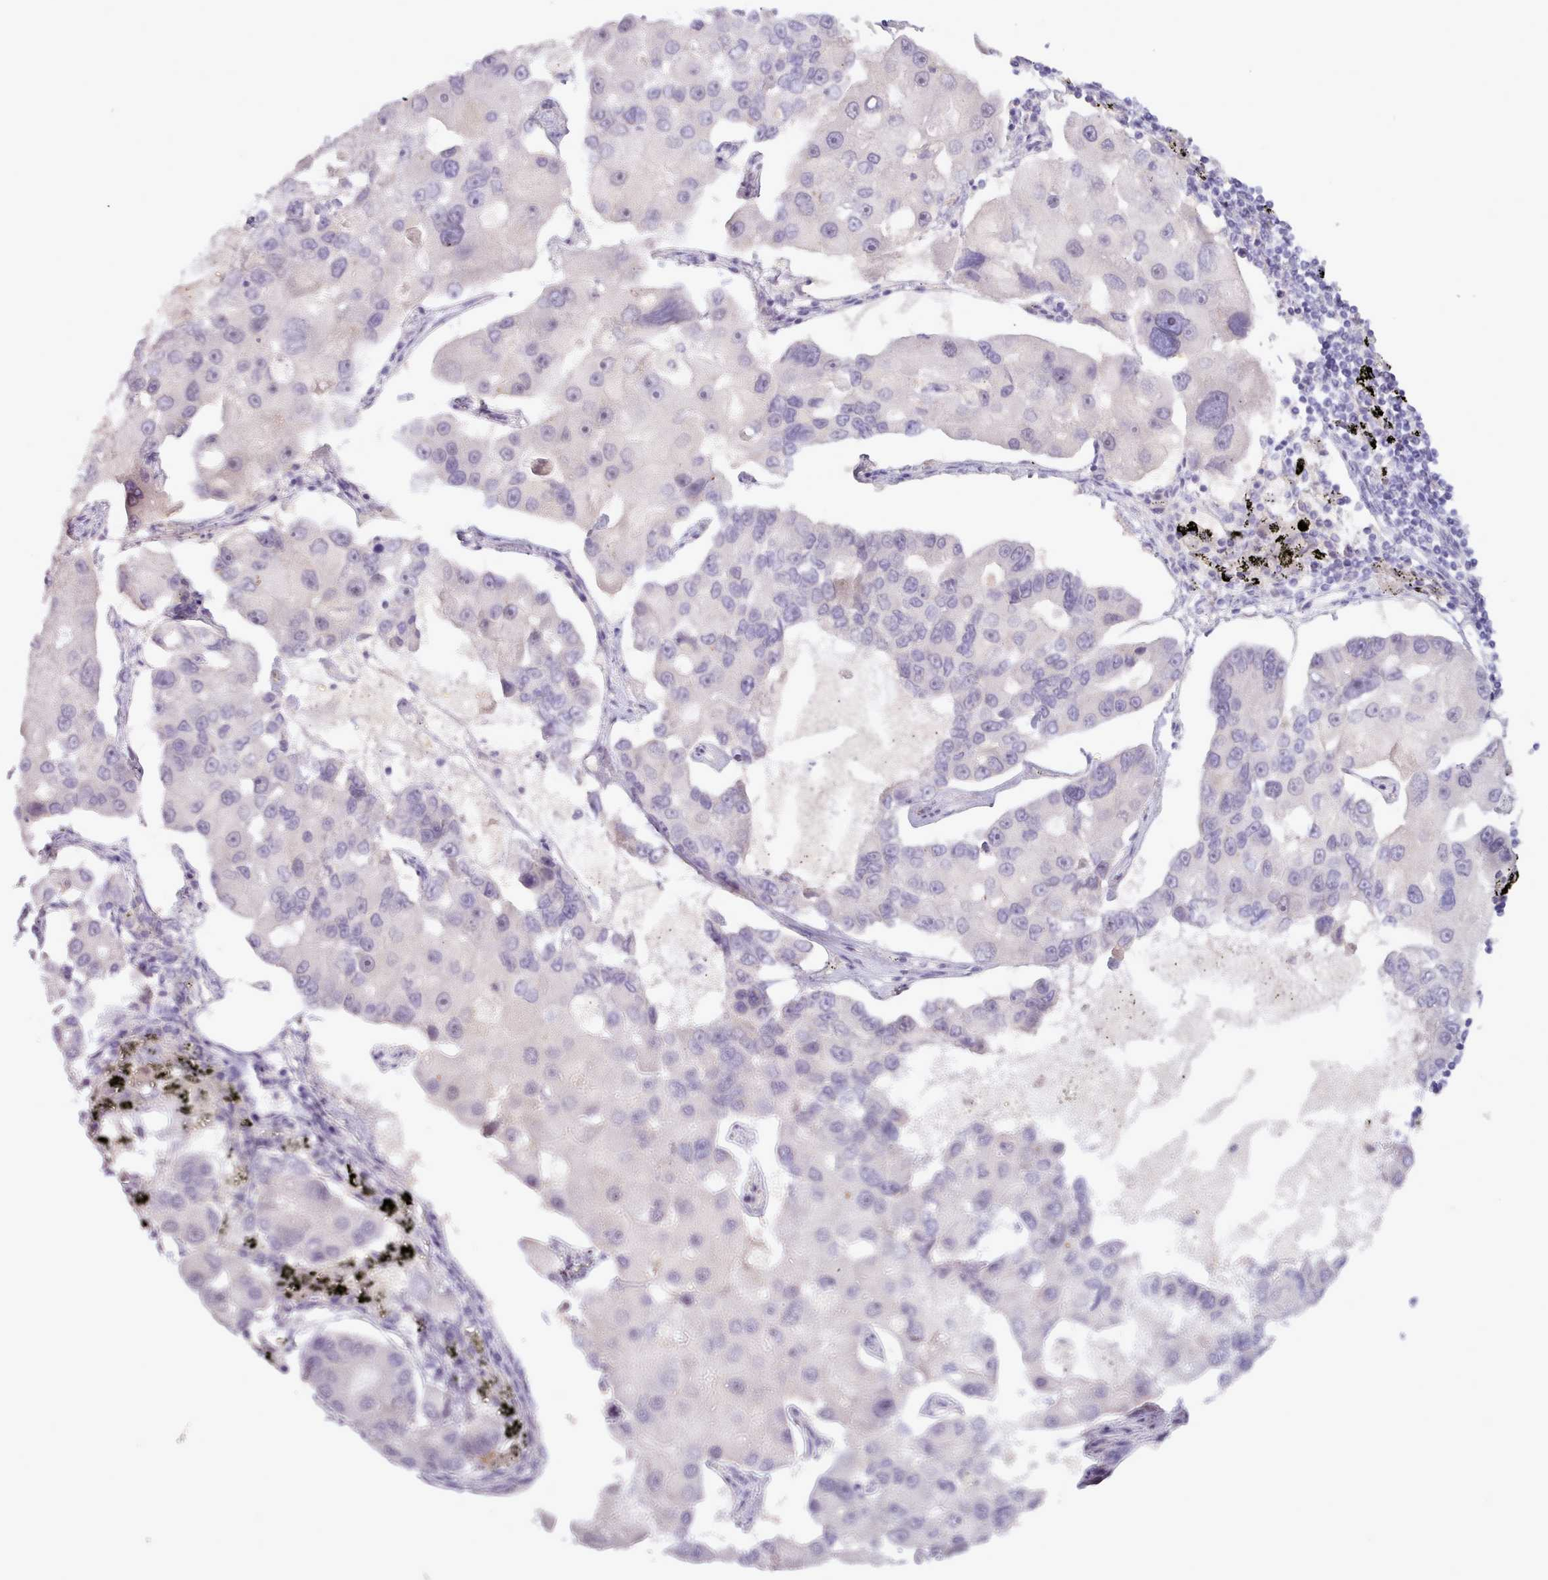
{"staining": {"intensity": "negative", "quantity": "none", "location": "none"}, "tissue": "lung cancer", "cell_type": "Tumor cells", "image_type": "cancer", "snomed": [{"axis": "morphology", "description": "Adenocarcinoma, NOS"}, {"axis": "topography", "description": "Lung"}], "caption": "Protein analysis of lung adenocarcinoma displays no significant positivity in tumor cells.", "gene": "LEFTY2", "patient": {"sex": "female", "age": 54}}